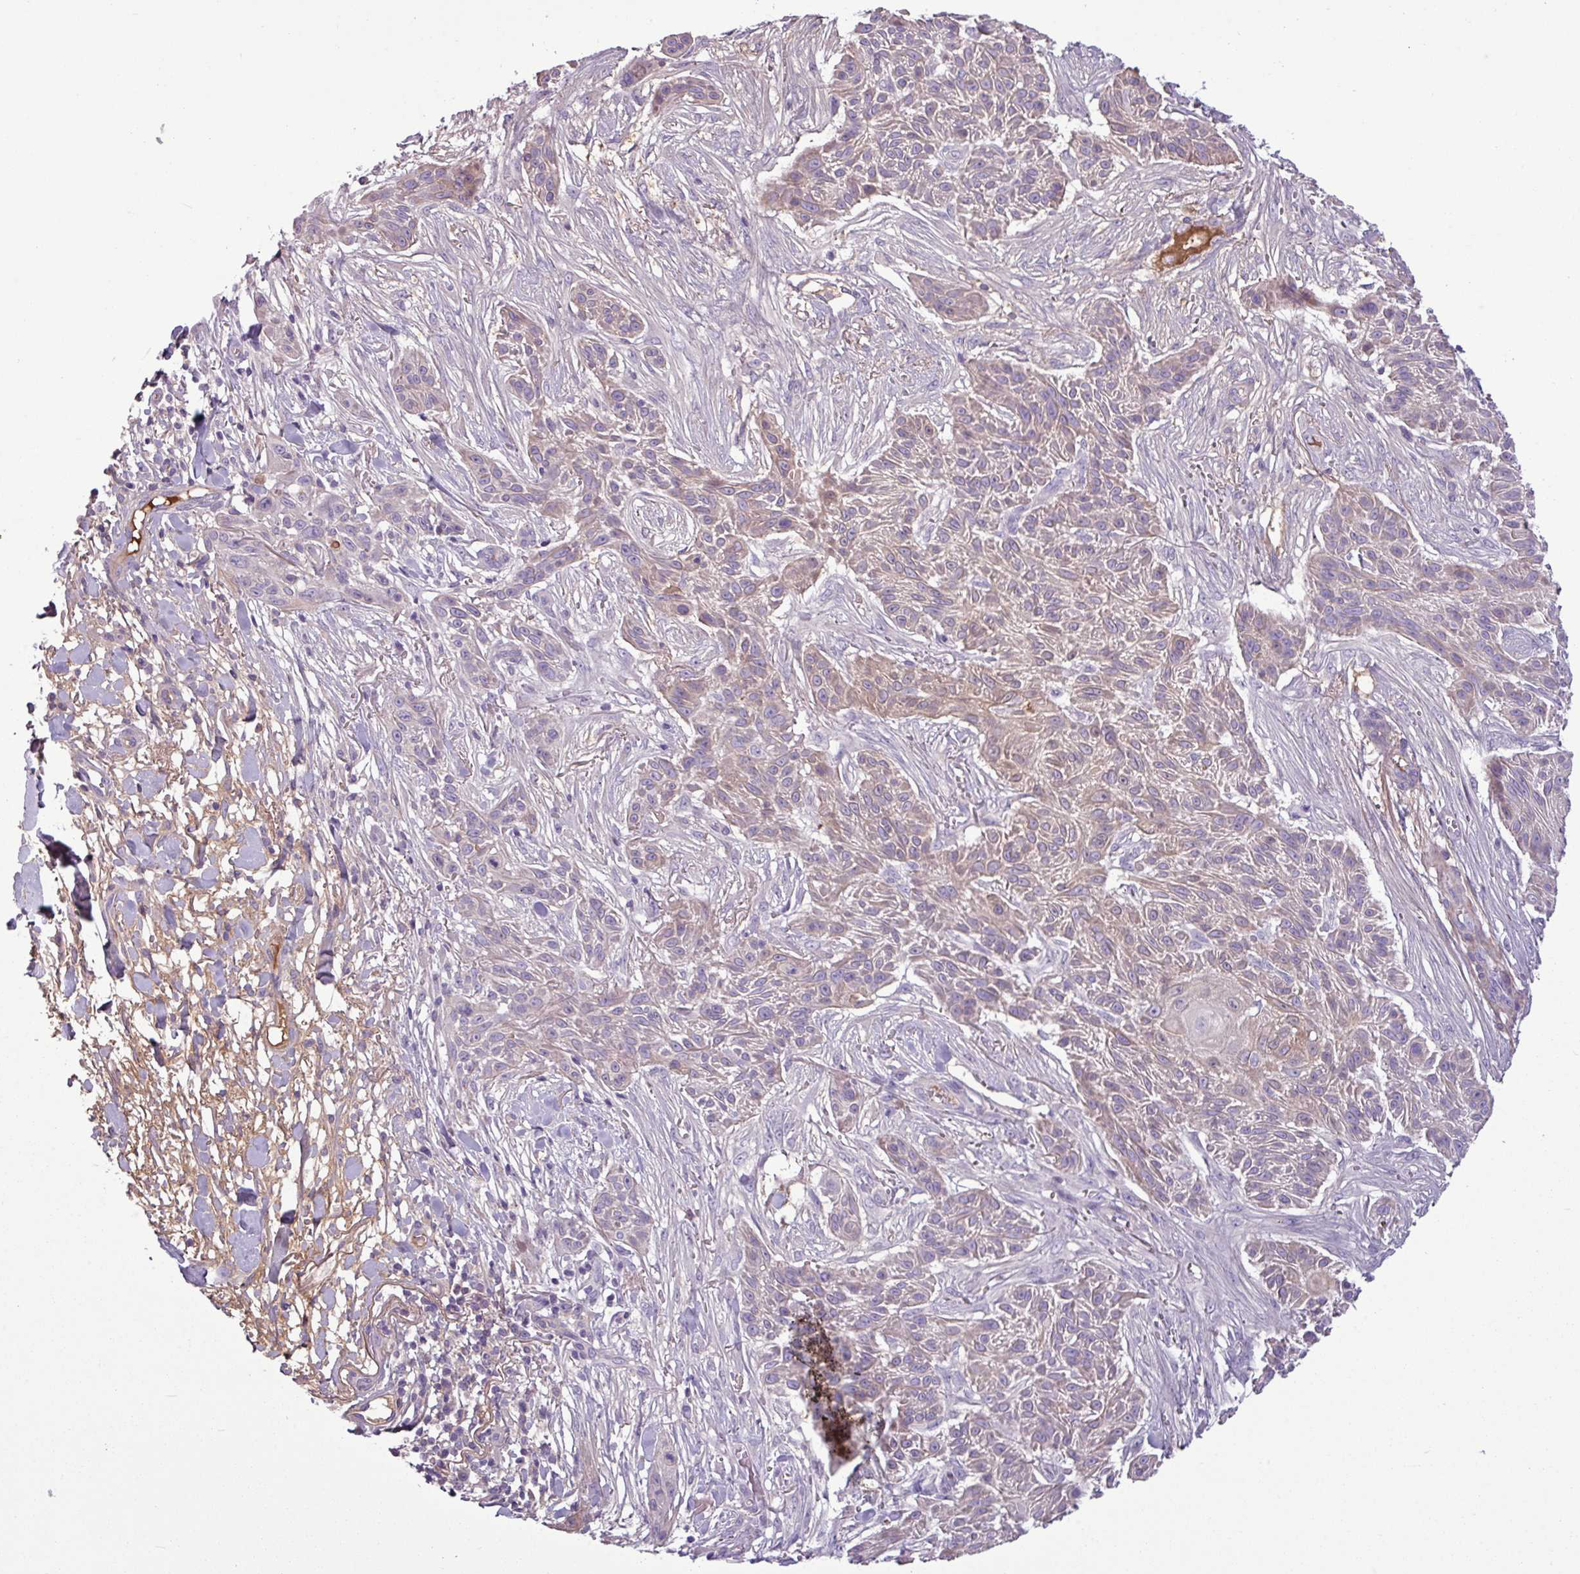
{"staining": {"intensity": "weak", "quantity": "<25%", "location": "cytoplasmic/membranous"}, "tissue": "skin cancer", "cell_type": "Tumor cells", "image_type": "cancer", "snomed": [{"axis": "morphology", "description": "Squamous cell carcinoma, NOS"}, {"axis": "topography", "description": "Skin"}], "caption": "An IHC micrograph of skin cancer is shown. There is no staining in tumor cells of skin cancer.", "gene": "C4B", "patient": {"sex": "male", "age": 86}}